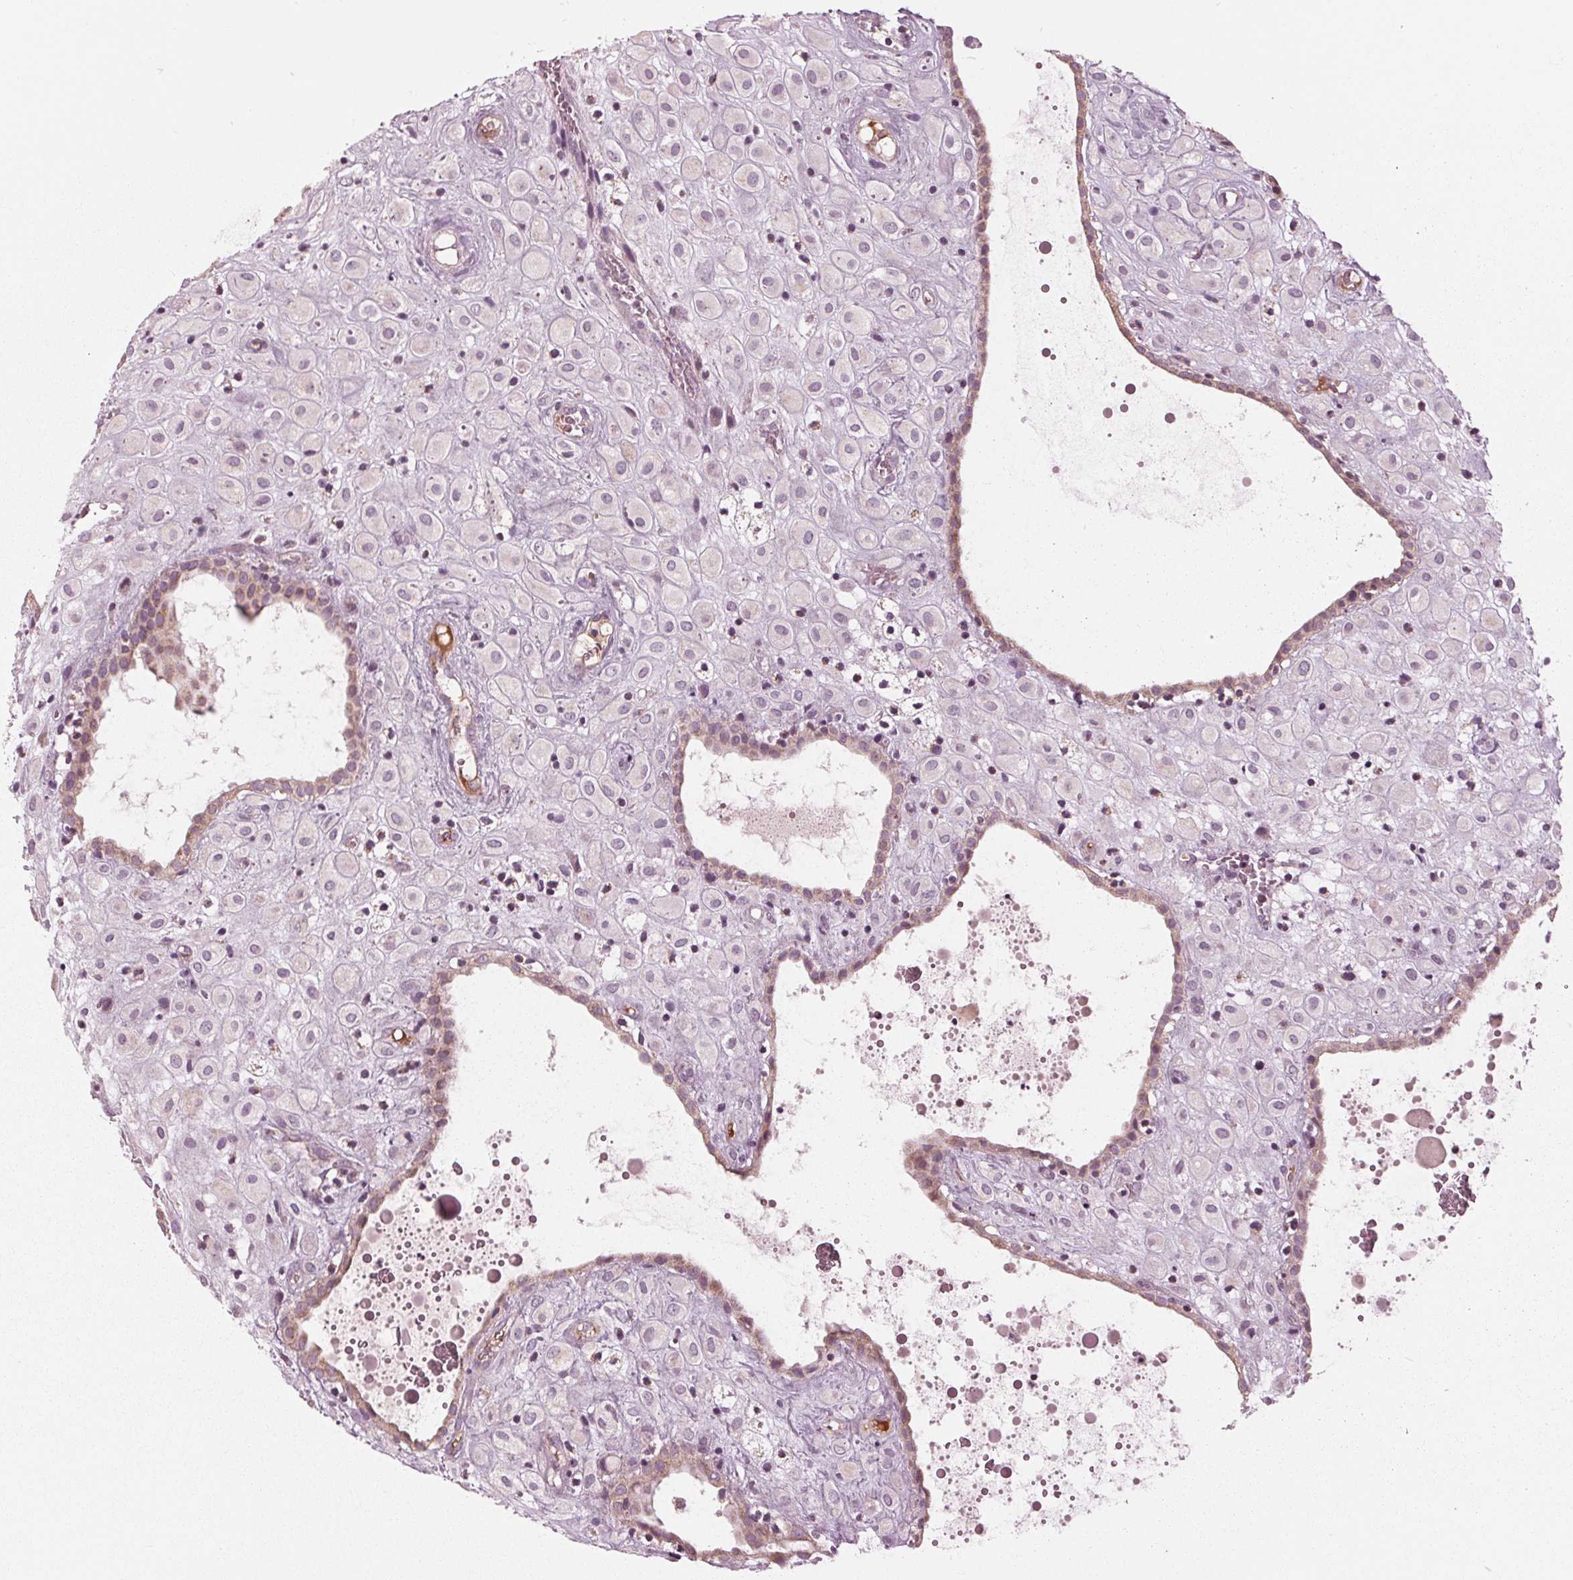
{"staining": {"intensity": "negative", "quantity": "none", "location": "none"}, "tissue": "placenta", "cell_type": "Decidual cells", "image_type": "normal", "snomed": [{"axis": "morphology", "description": "Normal tissue, NOS"}, {"axis": "topography", "description": "Placenta"}], "caption": "Human placenta stained for a protein using immunohistochemistry shows no expression in decidual cells.", "gene": "CLN6", "patient": {"sex": "female", "age": 24}}